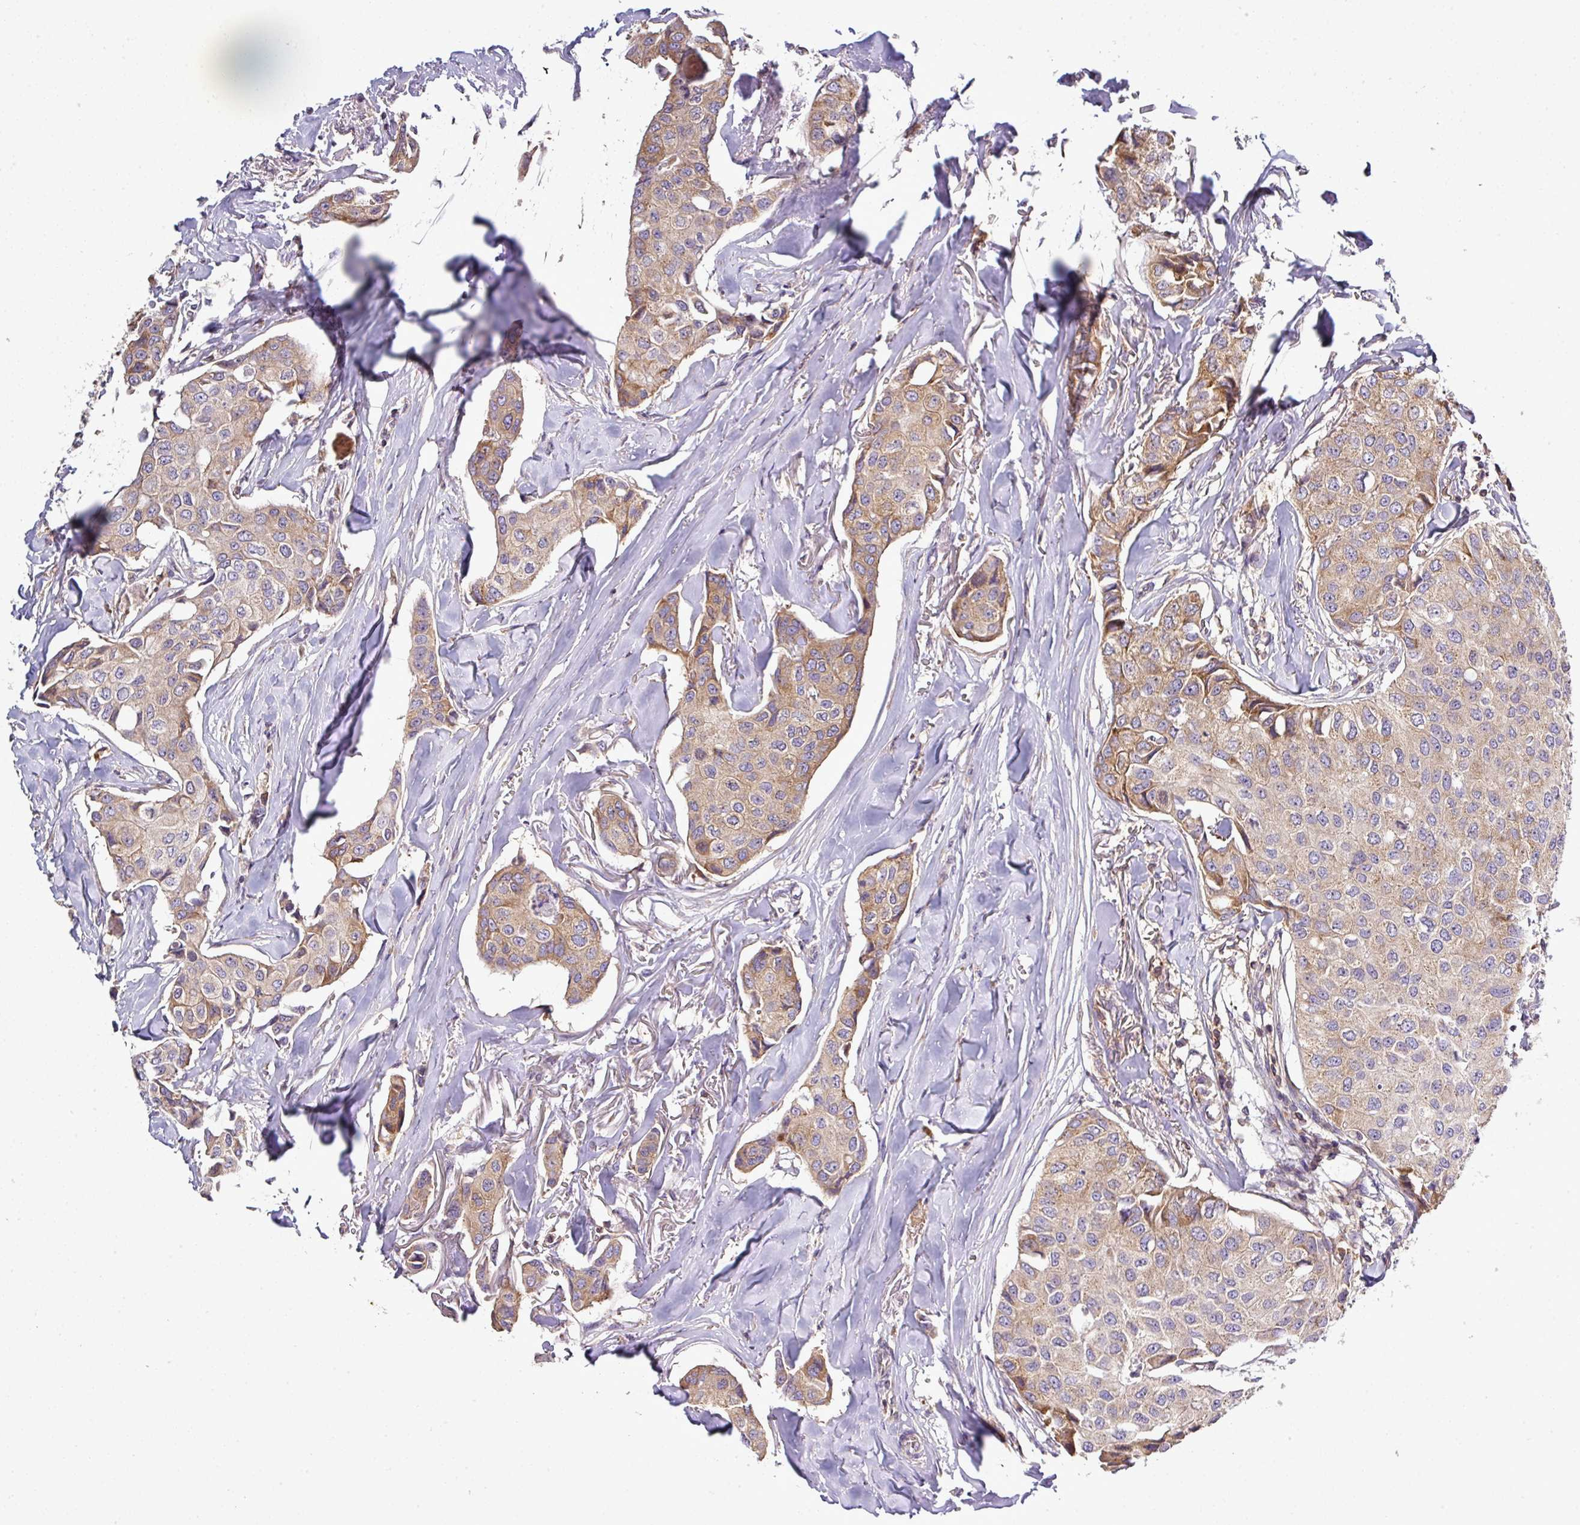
{"staining": {"intensity": "moderate", "quantity": ">75%", "location": "cytoplasmic/membranous"}, "tissue": "breast cancer", "cell_type": "Tumor cells", "image_type": "cancer", "snomed": [{"axis": "morphology", "description": "Duct carcinoma"}, {"axis": "topography", "description": "Breast"}], "caption": "This is a photomicrograph of IHC staining of breast cancer (intraductal carcinoma), which shows moderate positivity in the cytoplasmic/membranous of tumor cells.", "gene": "LRRC74B", "patient": {"sex": "female", "age": 80}}